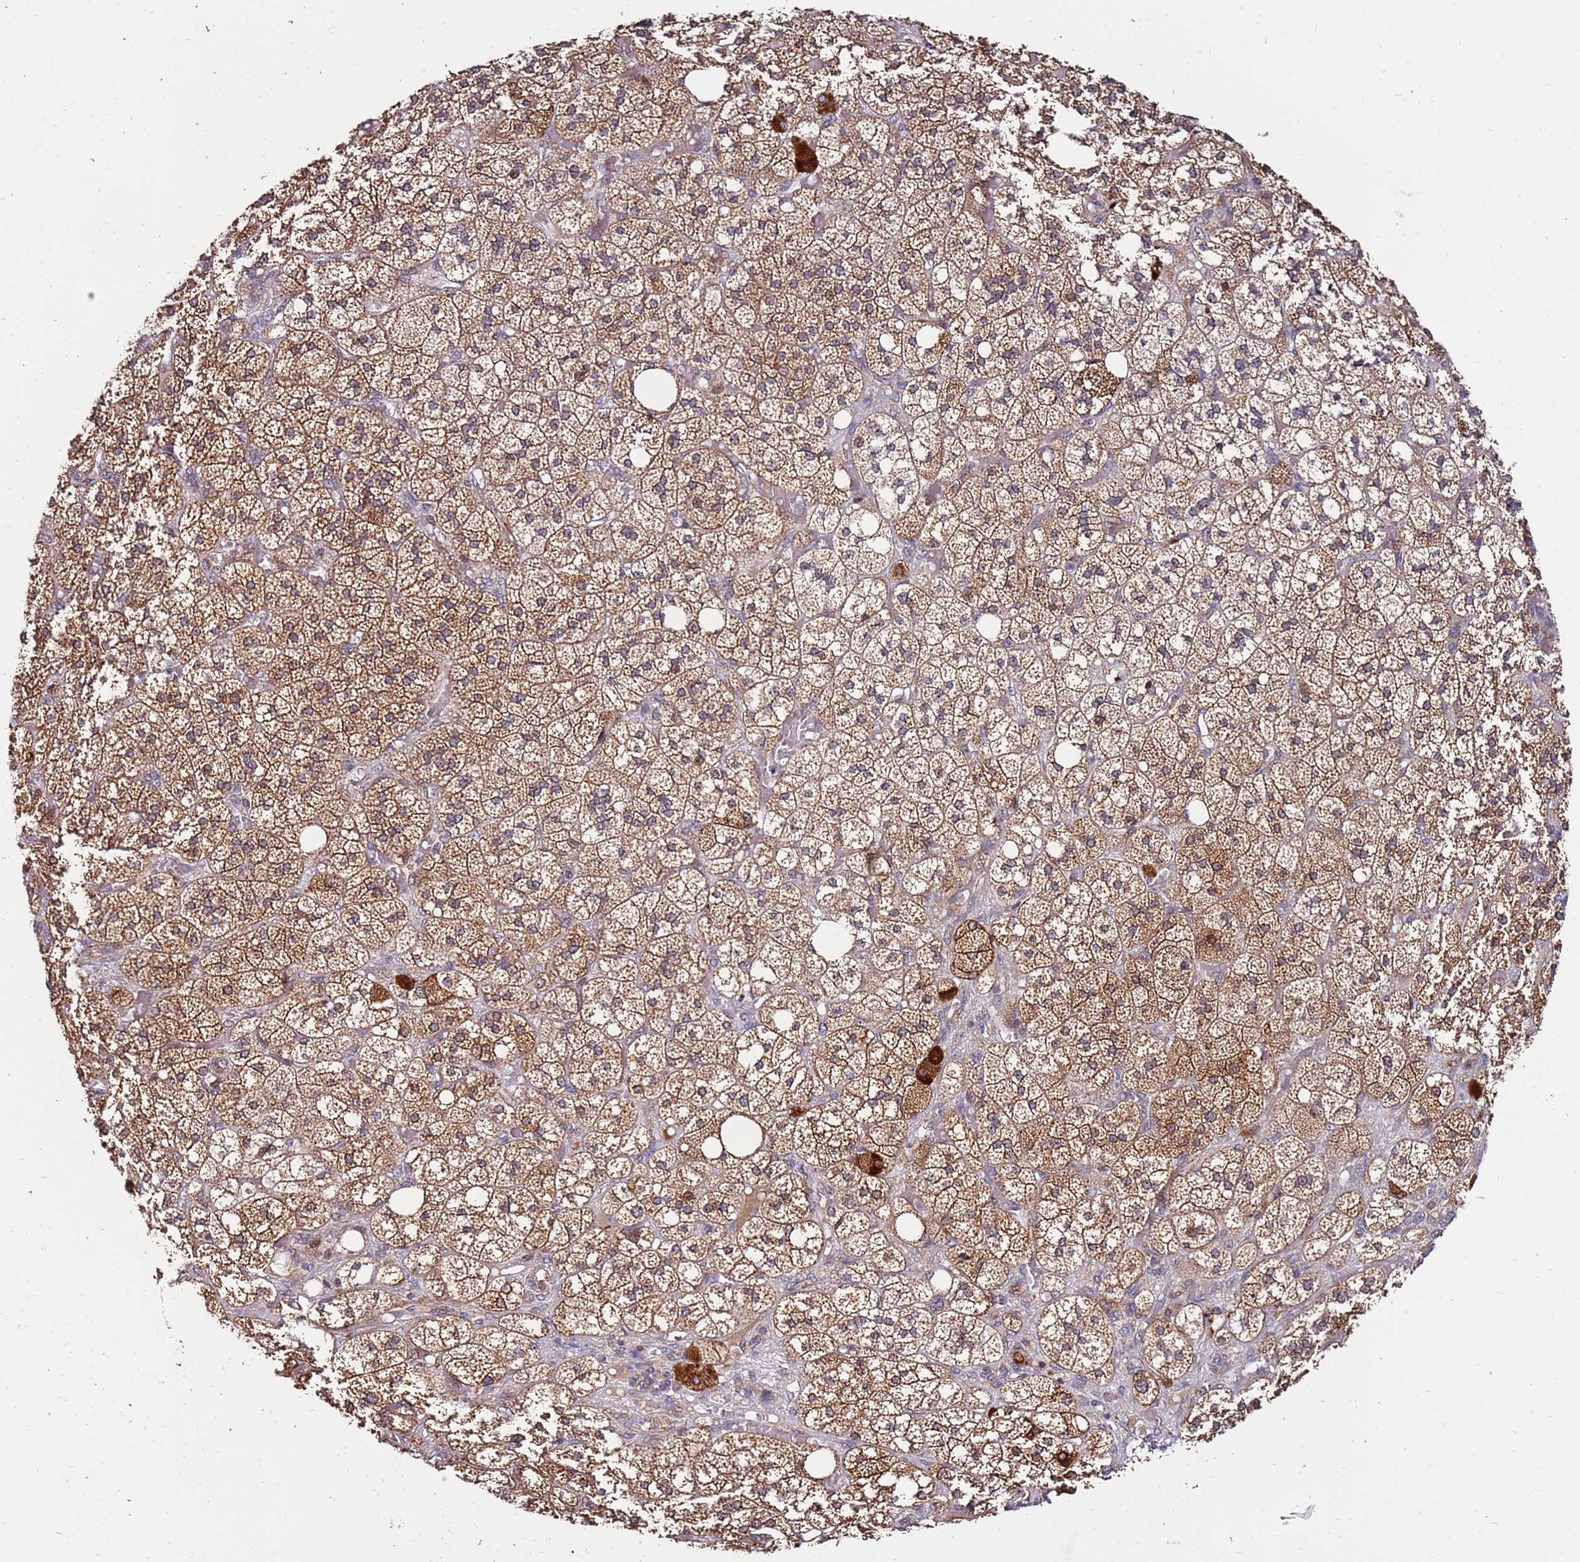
{"staining": {"intensity": "strong", "quantity": ">75%", "location": "cytoplasmic/membranous"}, "tissue": "adrenal gland", "cell_type": "Glandular cells", "image_type": "normal", "snomed": [{"axis": "morphology", "description": "Normal tissue, NOS"}, {"axis": "topography", "description": "Adrenal gland"}], "caption": "Benign adrenal gland shows strong cytoplasmic/membranous expression in about >75% of glandular cells, visualized by immunohistochemistry.", "gene": "KIF25", "patient": {"sex": "male", "age": 61}}